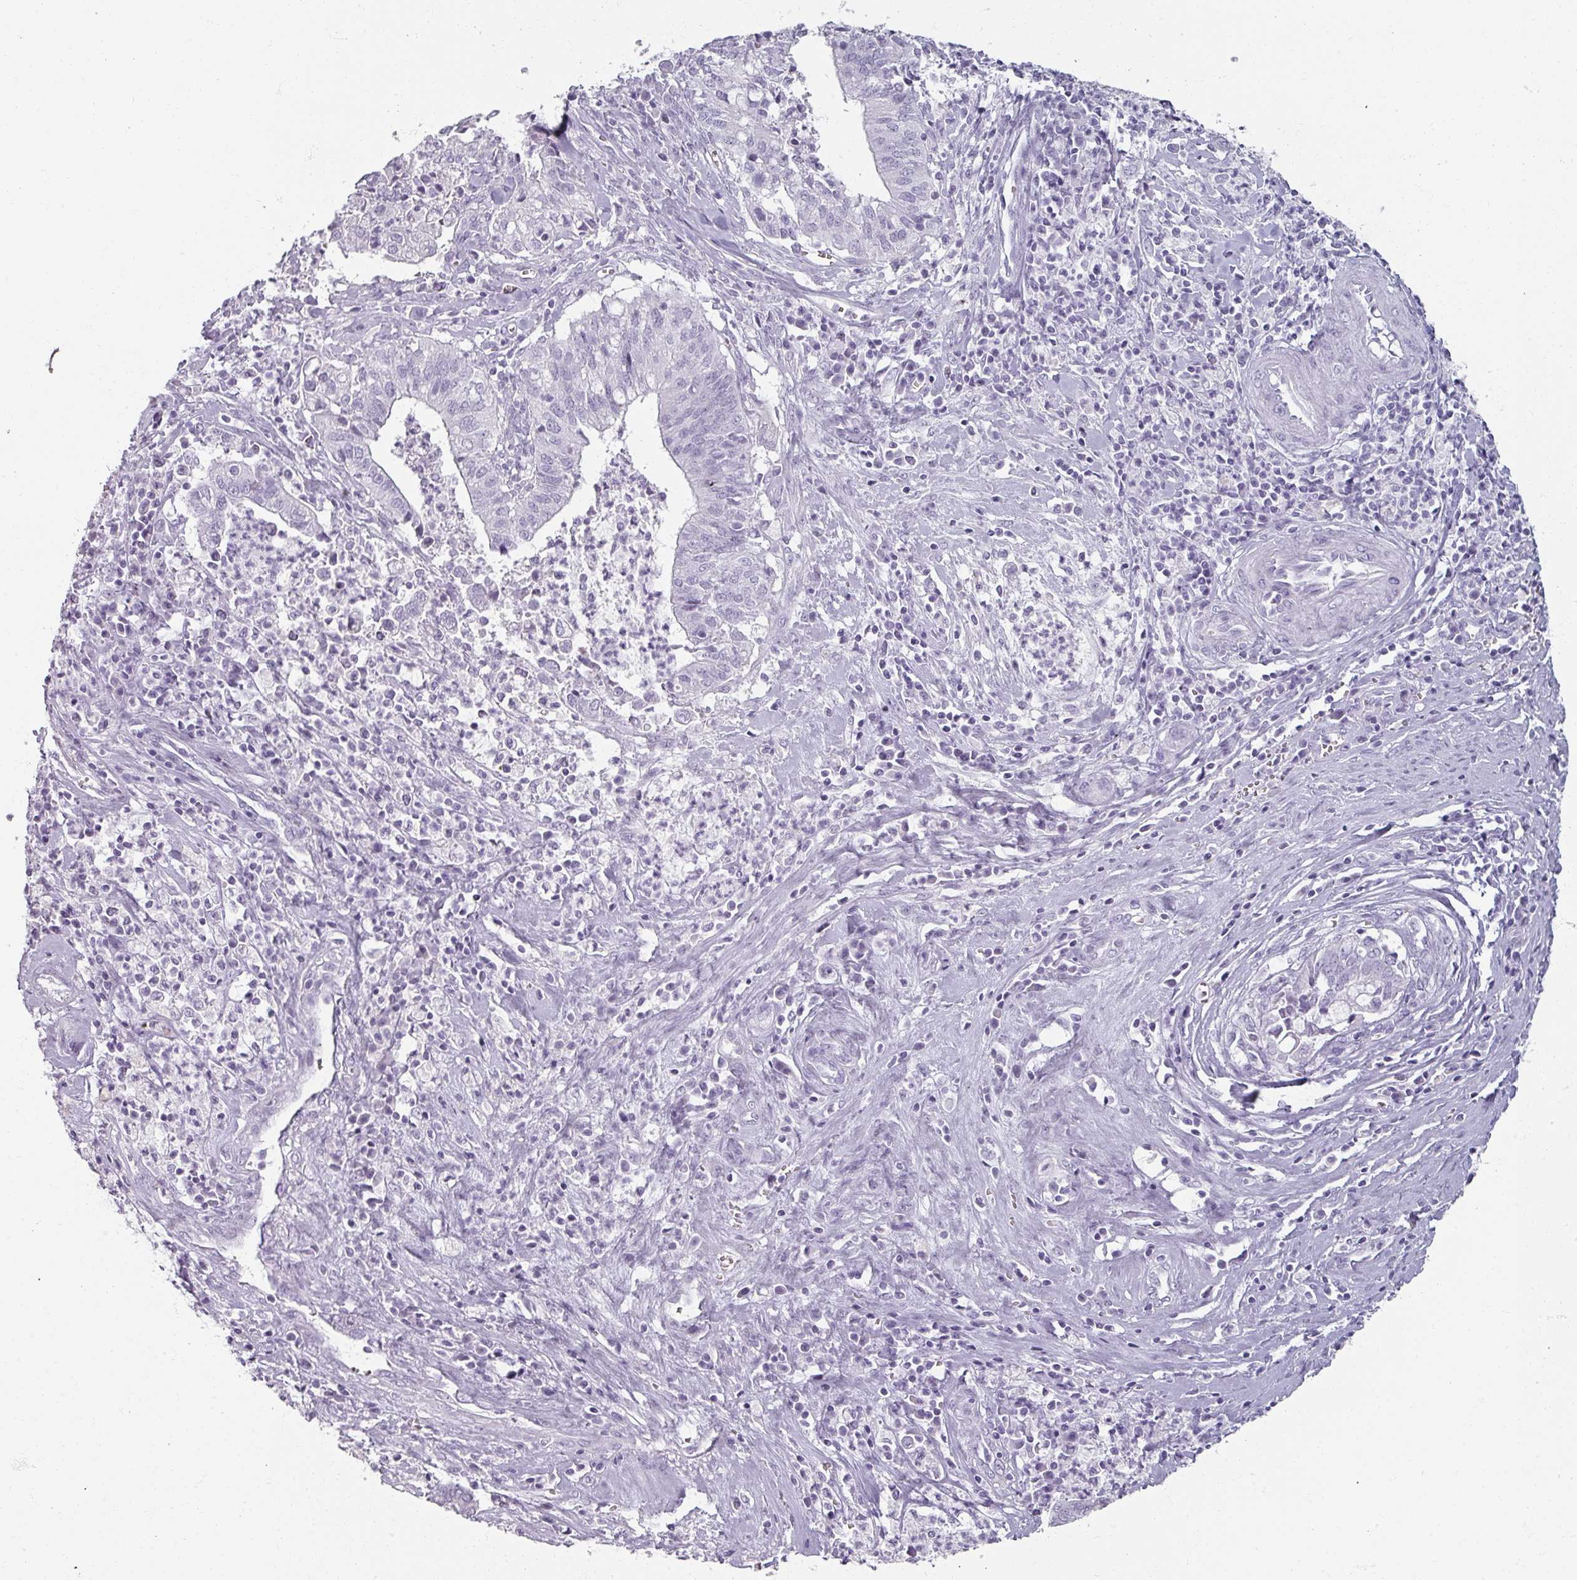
{"staining": {"intensity": "negative", "quantity": "none", "location": "none"}, "tissue": "cervical cancer", "cell_type": "Tumor cells", "image_type": "cancer", "snomed": [{"axis": "morphology", "description": "Adenocarcinoma, NOS"}, {"axis": "topography", "description": "Cervix"}], "caption": "Immunohistochemistry photomicrograph of human adenocarcinoma (cervical) stained for a protein (brown), which exhibits no positivity in tumor cells. (DAB (3,3'-diaminobenzidine) immunohistochemistry with hematoxylin counter stain).", "gene": "REG3G", "patient": {"sex": "female", "age": 44}}